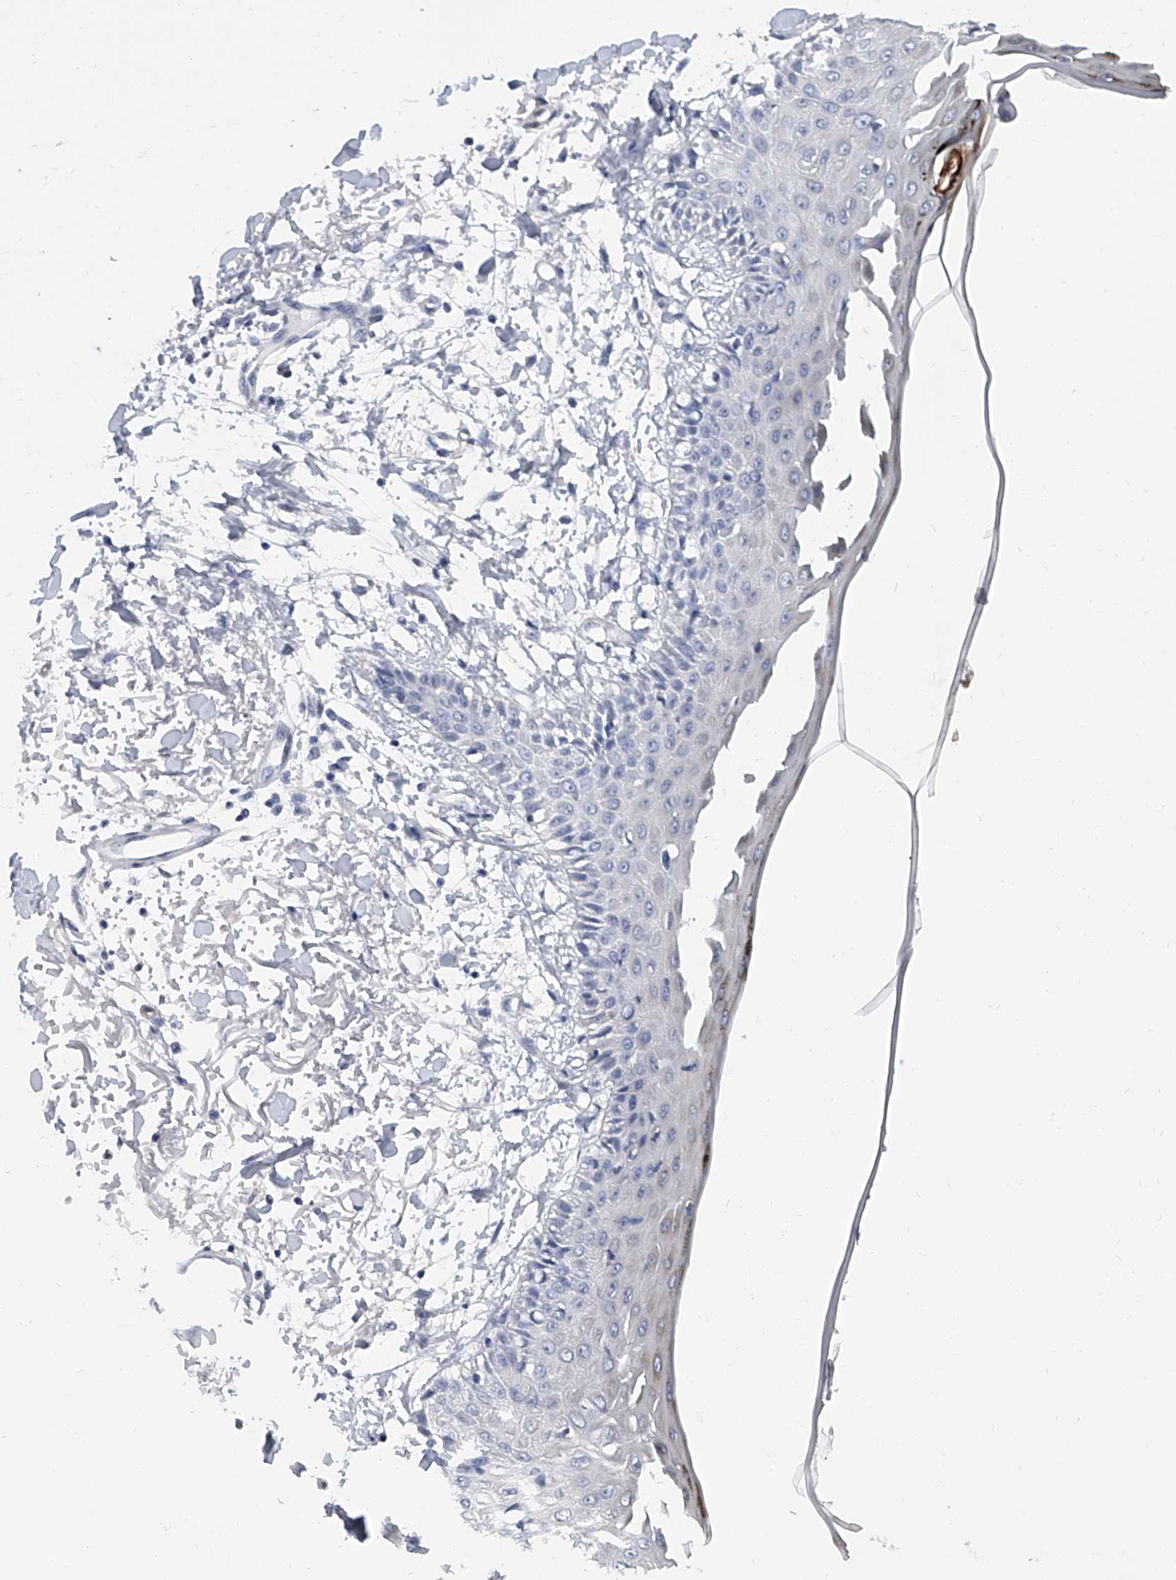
{"staining": {"intensity": "negative", "quantity": "none", "location": "none"}, "tissue": "skin", "cell_type": "Fibroblasts", "image_type": "normal", "snomed": [{"axis": "morphology", "description": "Normal tissue, NOS"}, {"axis": "morphology", "description": "Squamous cell carcinoma, NOS"}, {"axis": "topography", "description": "Skin"}, {"axis": "topography", "description": "Peripheral nerve tissue"}], "caption": "Micrograph shows no significant protein staining in fibroblasts of unremarkable skin. (Stains: DAB immunohistochemistry (IHC) with hematoxylin counter stain, Microscopy: brightfield microscopy at high magnification).", "gene": "KIRREL1", "patient": {"sex": "male", "age": 83}}